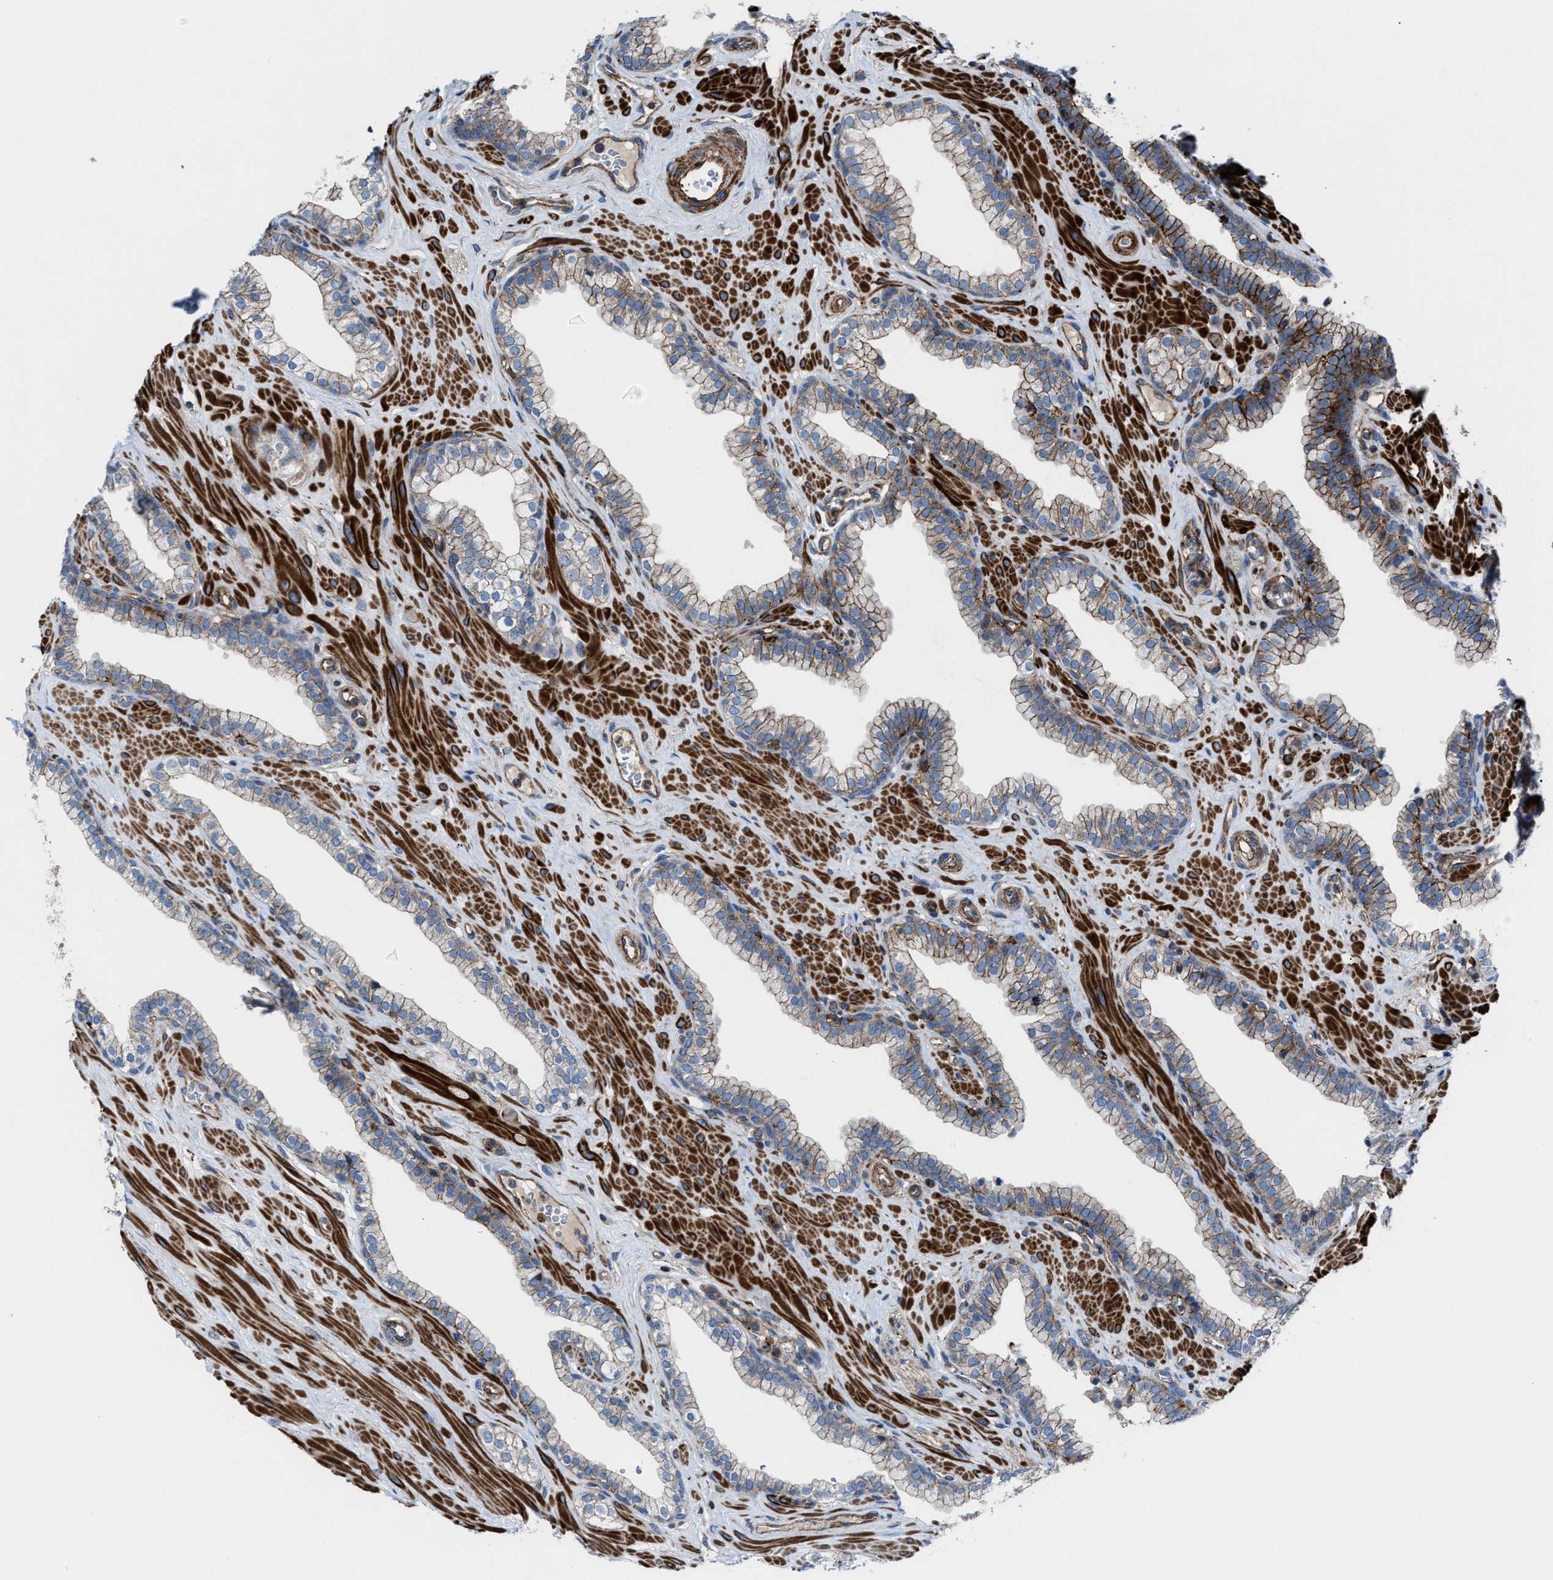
{"staining": {"intensity": "weak", "quantity": "25%-75%", "location": "cytoplasmic/membranous"}, "tissue": "prostate", "cell_type": "Glandular cells", "image_type": "normal", "snomed": [{"axis": "morphology", "description": "Normal tissue, NOS"}, {"axis": "morphology", "description": "Urothelial carcinoma, Low grade"}, {"axis": "topography", "description": "Urinary bladder"}, {"axis": "topography", "description": "Prostate"}], "caption": "A photomicrograph showing weak cytoplasmic/membranous positivity in about 25%-75% of glandular cells in normal prostate, as visualized by brown immunohistochemical staining.", "gene": "AGPAT2", "patient": {"sex": "male", "age": 60}}